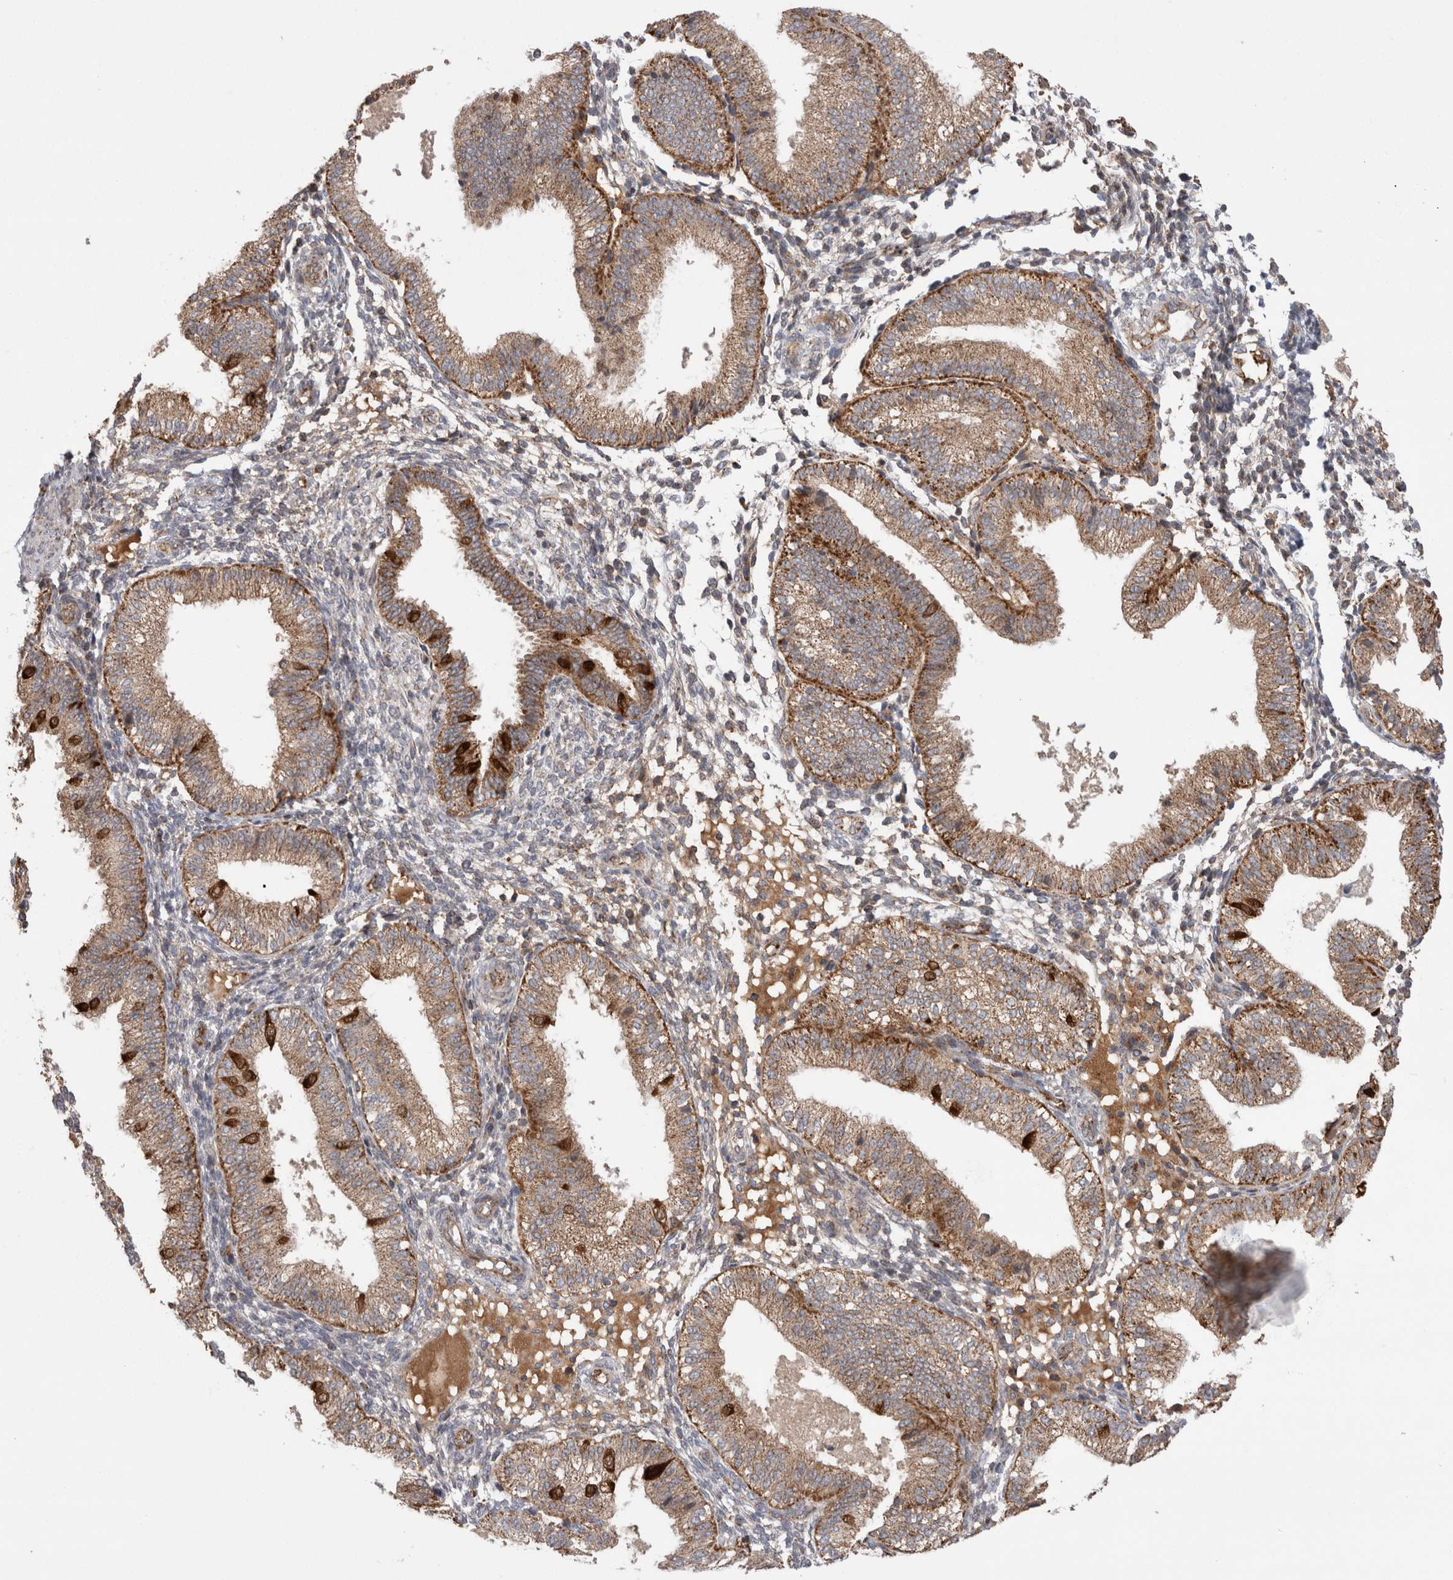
{"staining": {"intensity": "negative", "quantity": "none", "location": "none"}, "tissue": "endometrium", "cell_type": "Cells in endometrial stroma", "image_type": "normal", "snomed": [{"axis": "morphology", "description": "Normal tissue, NOS"}, {"axis": "topography", "description": "Endometrium"}], "caption": "An immunohistochemistry micrograph of benign endometrium is shown. There is no staining in cells in endometrial stroma of endometrium.", "gene": "DARS2", "patient": {"sex": "female", "age": 39}}